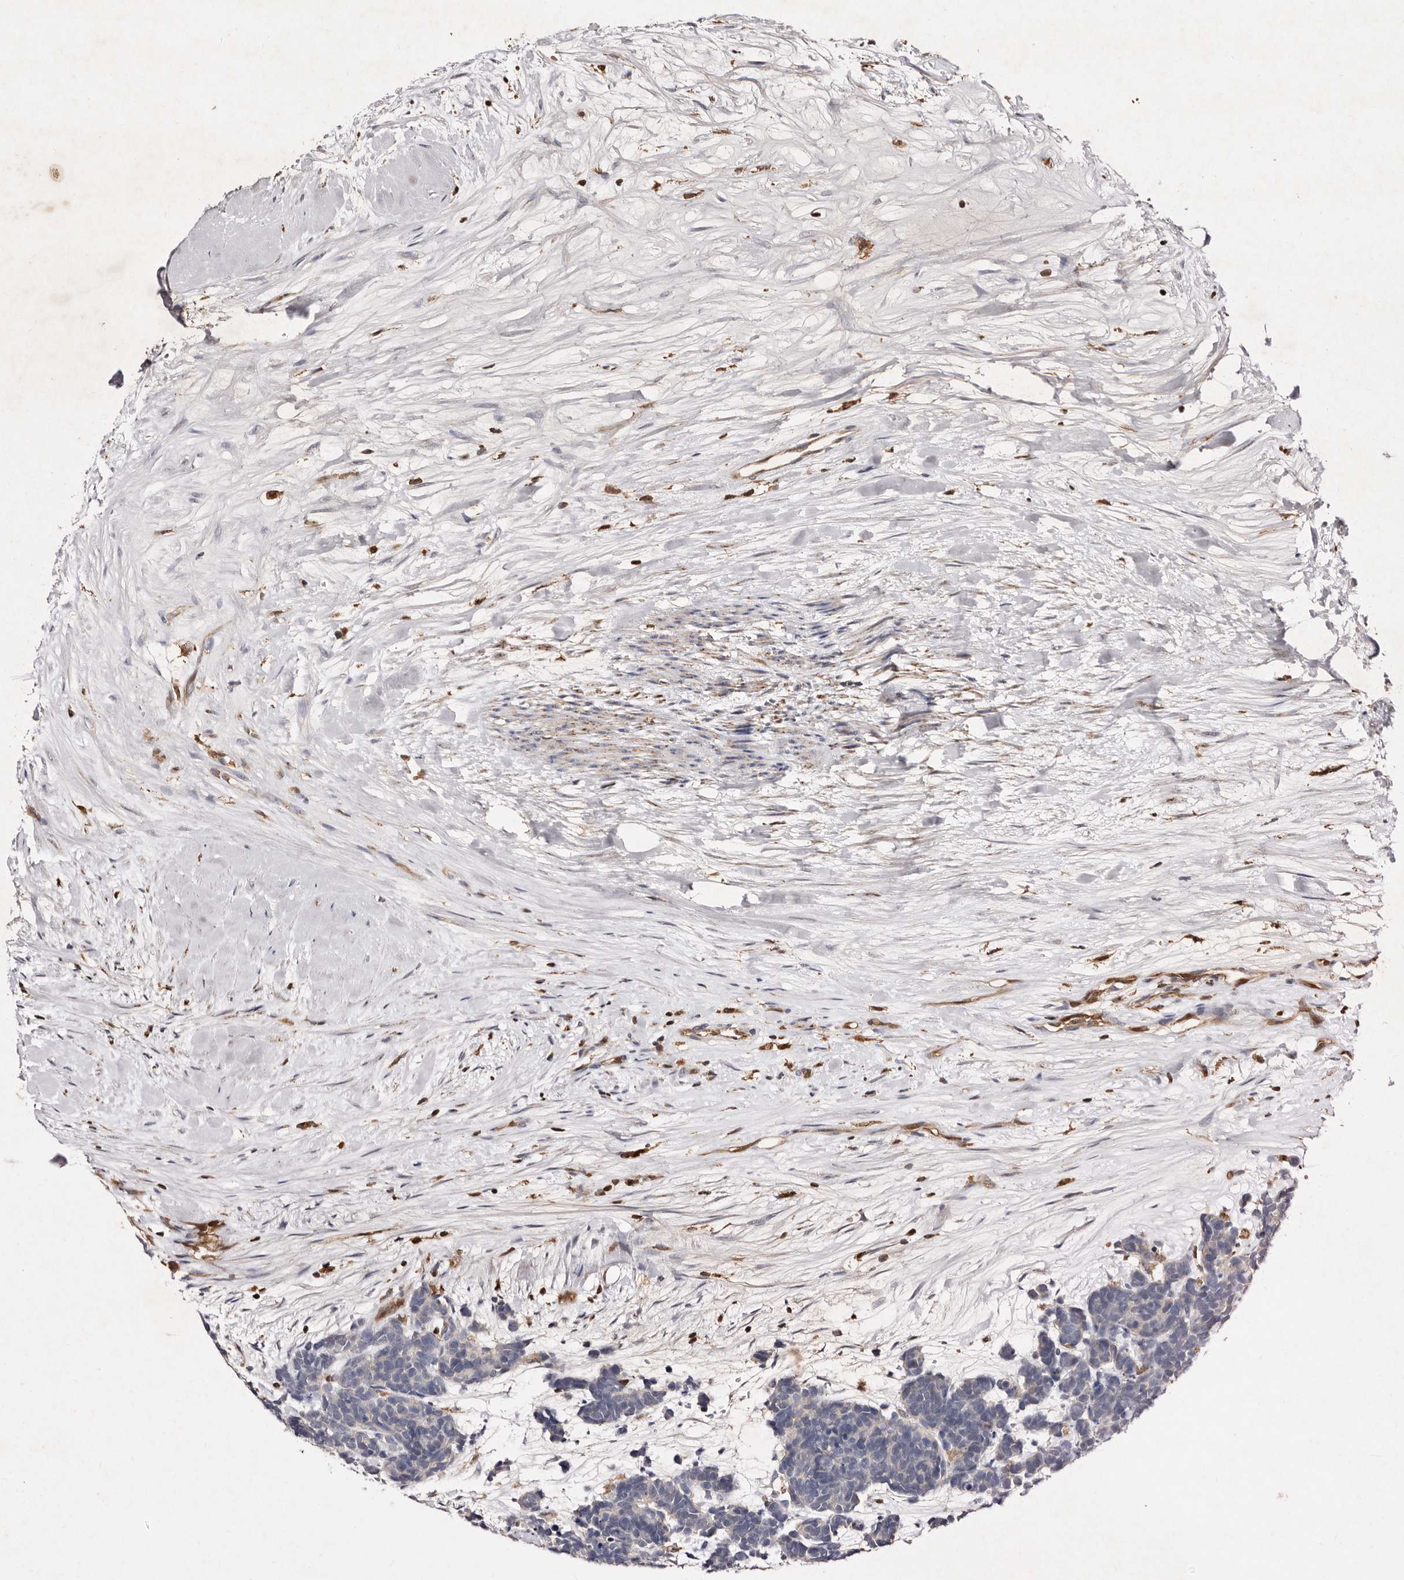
{"staining": {"intensity": "negative", "quantity": "none", "location": "none"}, "tissue": "carcinoid", "cell_type": "Tumor cells", "image_type": "cancer", "snomed": [{"axis": "morphology", "description": "Carcinoma, NOS"}, {"axis": "morphology", "description": "Carcinoid, malignant, NOS"}, {"axis": "topography", "description": "Urinary bladder"}], "caption": "The photomicrograph reveals no staining of tumor cells in carcinoid.", "gene": "GIMAP4", "patient": {"sex": "male", "age": 57}}